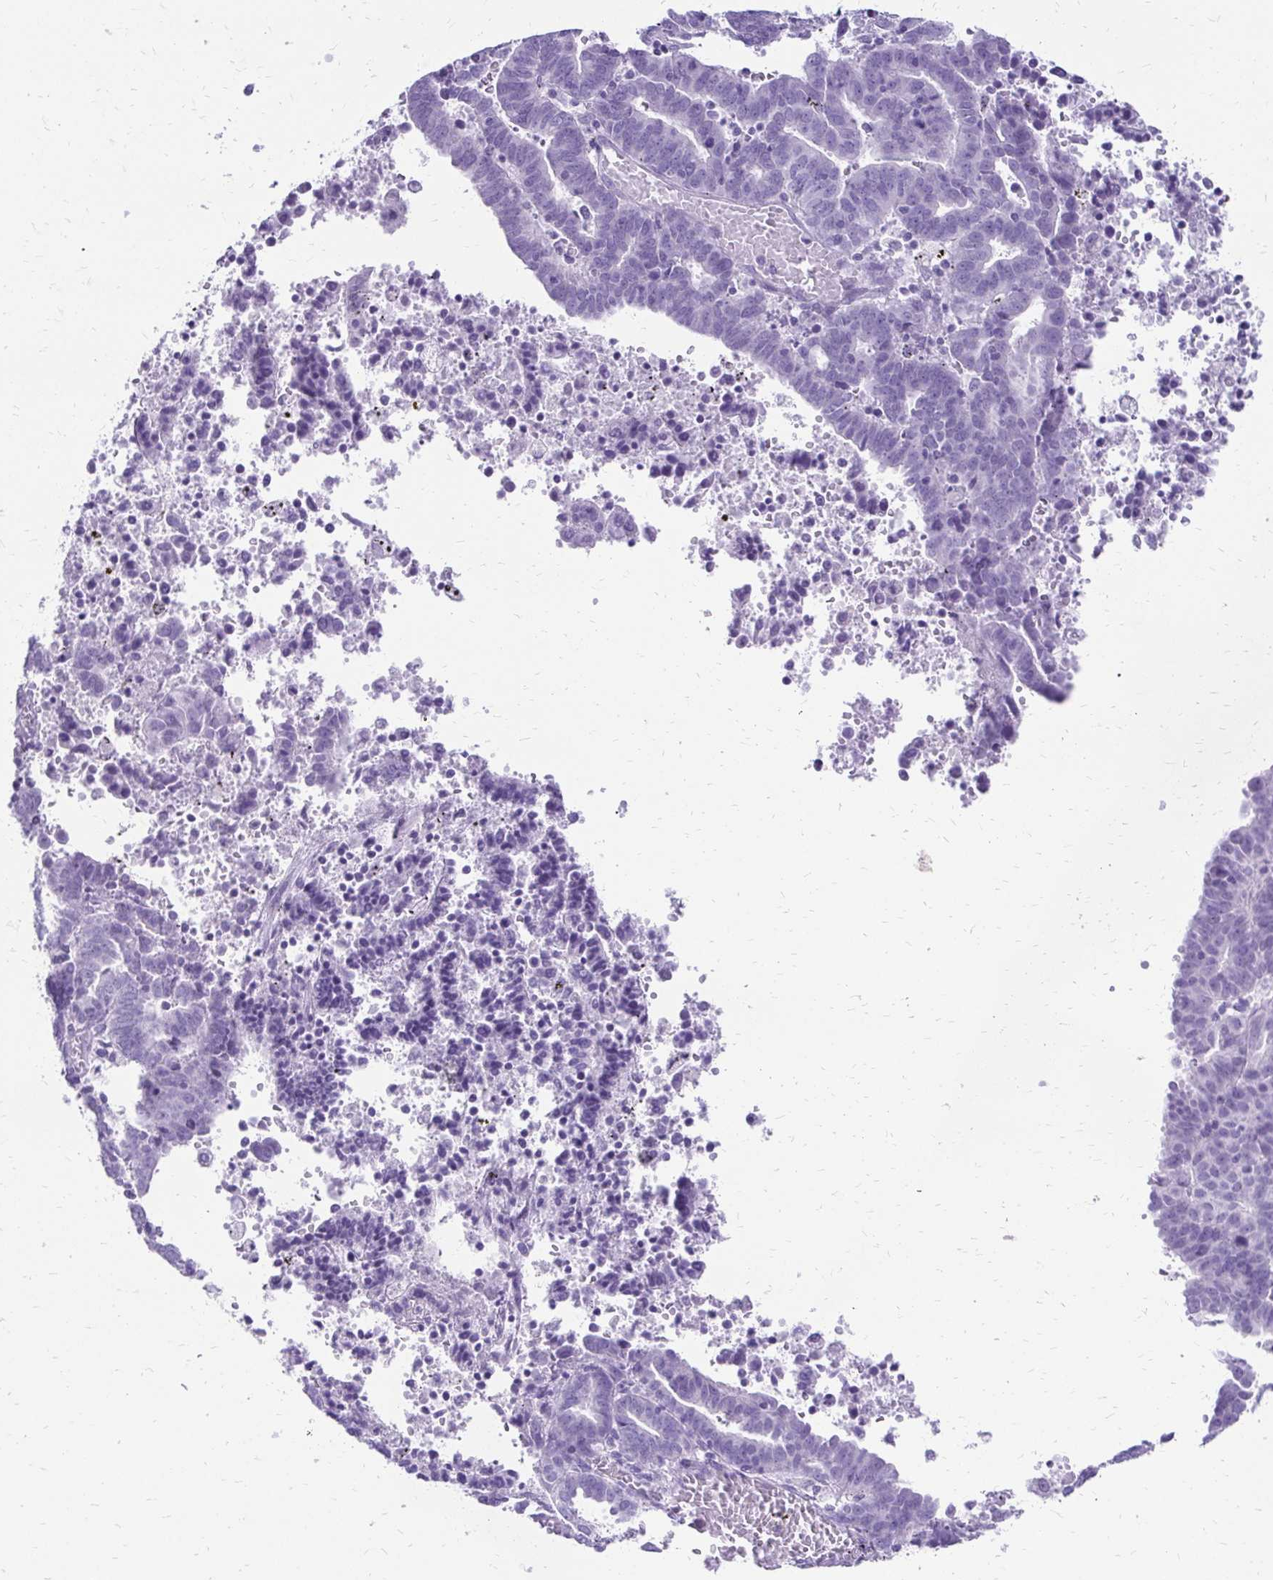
{"staining": {"intensity": "negative", "quantity": "none", "location": "none"}, "tissue": "endometrial cancer", "cell_type": "Tumor cells", "image_type": "cancer", "snomed": [{"axis": "morphology", "description": "Adenocarcinoma, NOS"}, {"axis": "topography", "description": "Uterus"}], "caption": "Immunohistochemistry photomicrograph of endometrial cancer stained for a protein (brown), which shows no staining in tumor cells.", "gene": "SLC32A1", "patient": {"sex": "female", "age": 83}}